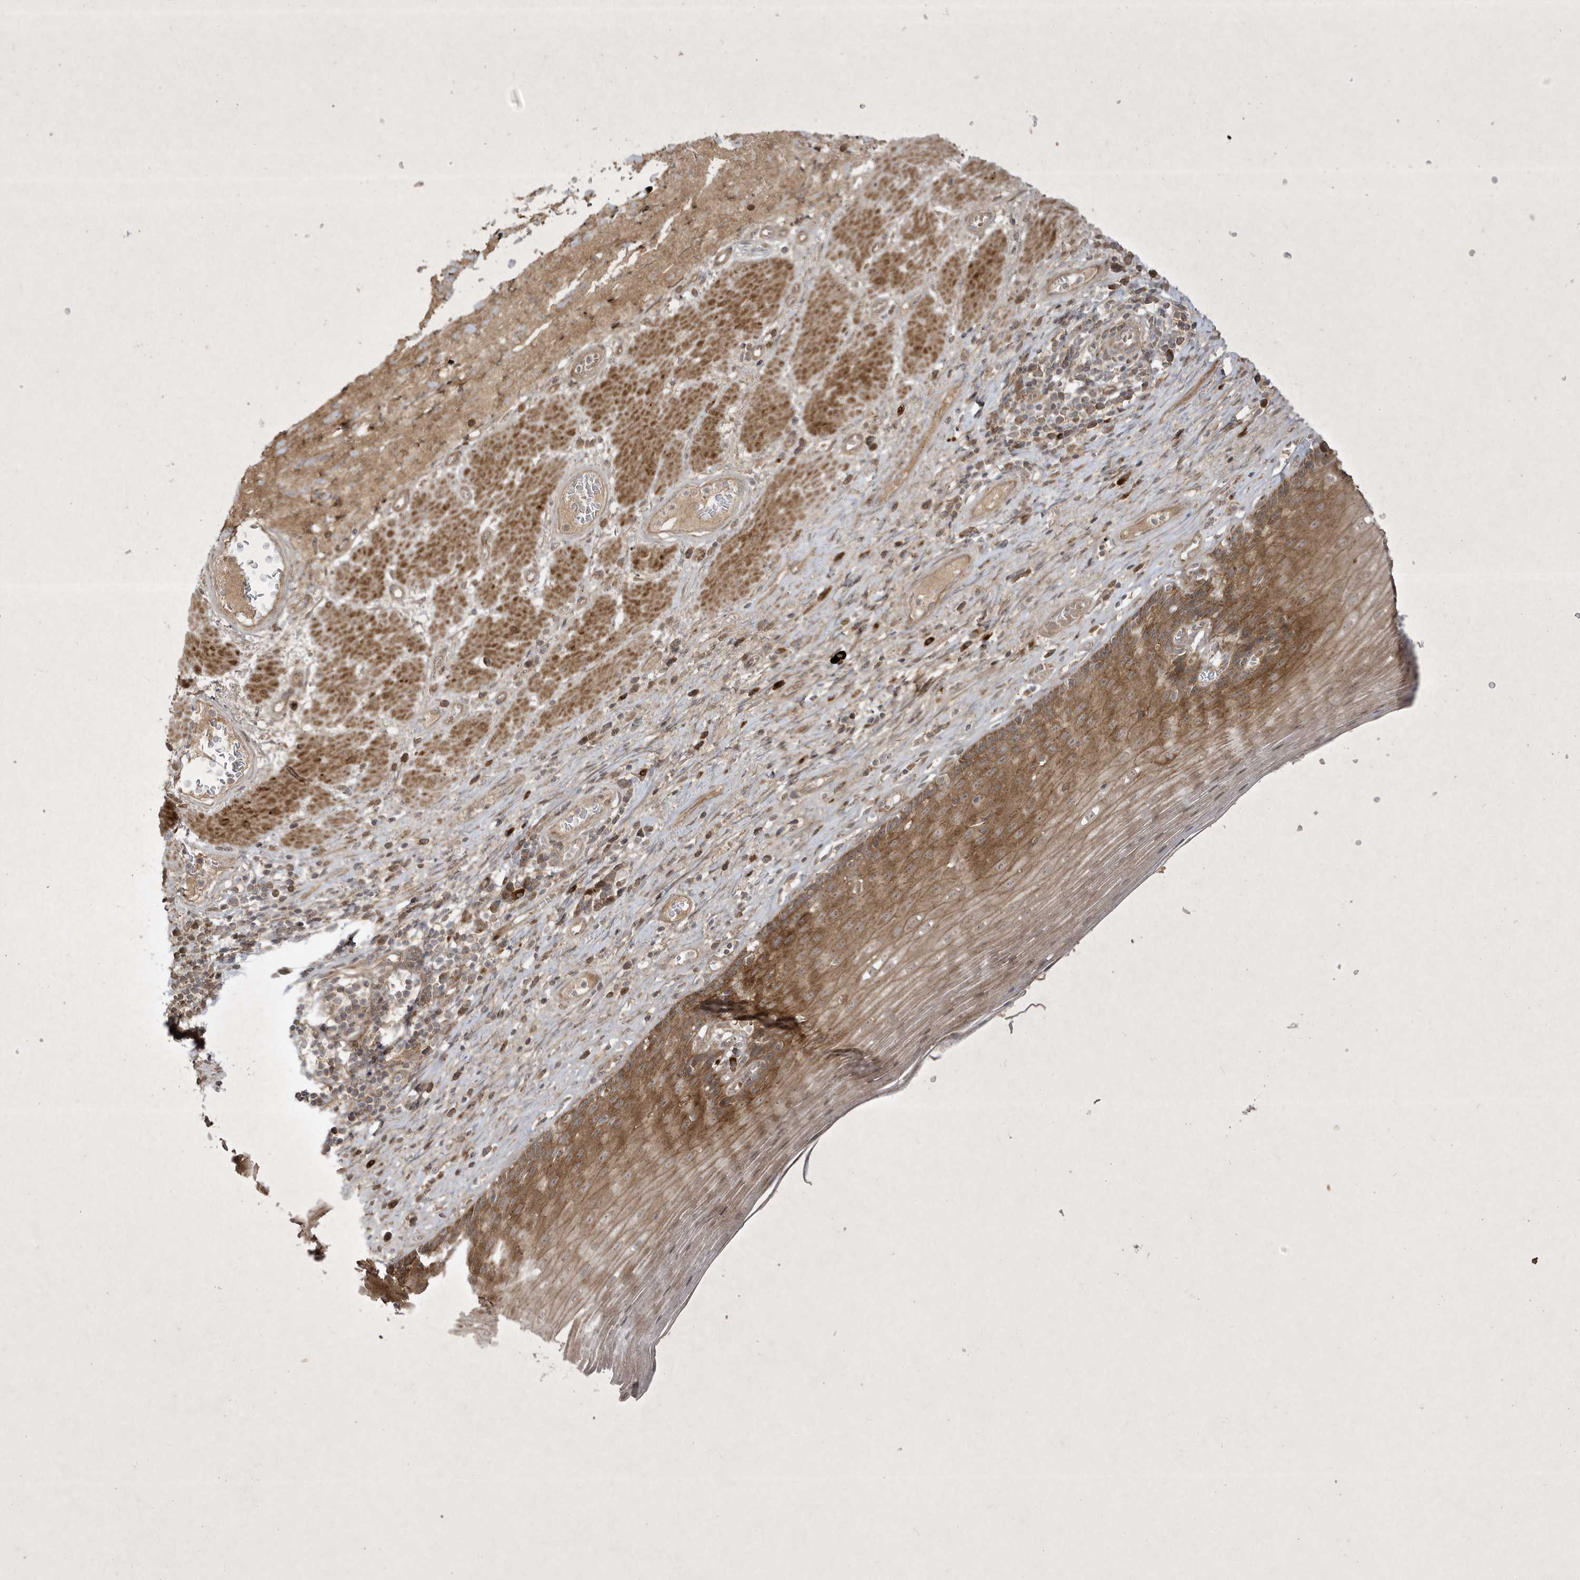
{"staining": {"intensity": "moderate", "quantity": ">75%", "location": "cytoplasmic/membranous"}, "tissue": "esophagus", "cell_type": "Squamous epithelial cells", "image_type": "normal", "snomed": [{"axis": "morphology", "description": "Normal tissue, NOS"}, {"axis": "topography", "description": "Esophagus"}], "caption": "An image of esophagus stained for a protein demonstrates moderate cytoplasmic/membranous brown staining in squamous epithelial cells. The protein of interest is stained brown, and the nuclei are stained in blue (DAB IHC with brightfield microscopy, high magnification).", "gene": "FAM83C", "patient": {"sex": "male", "age": 62}}